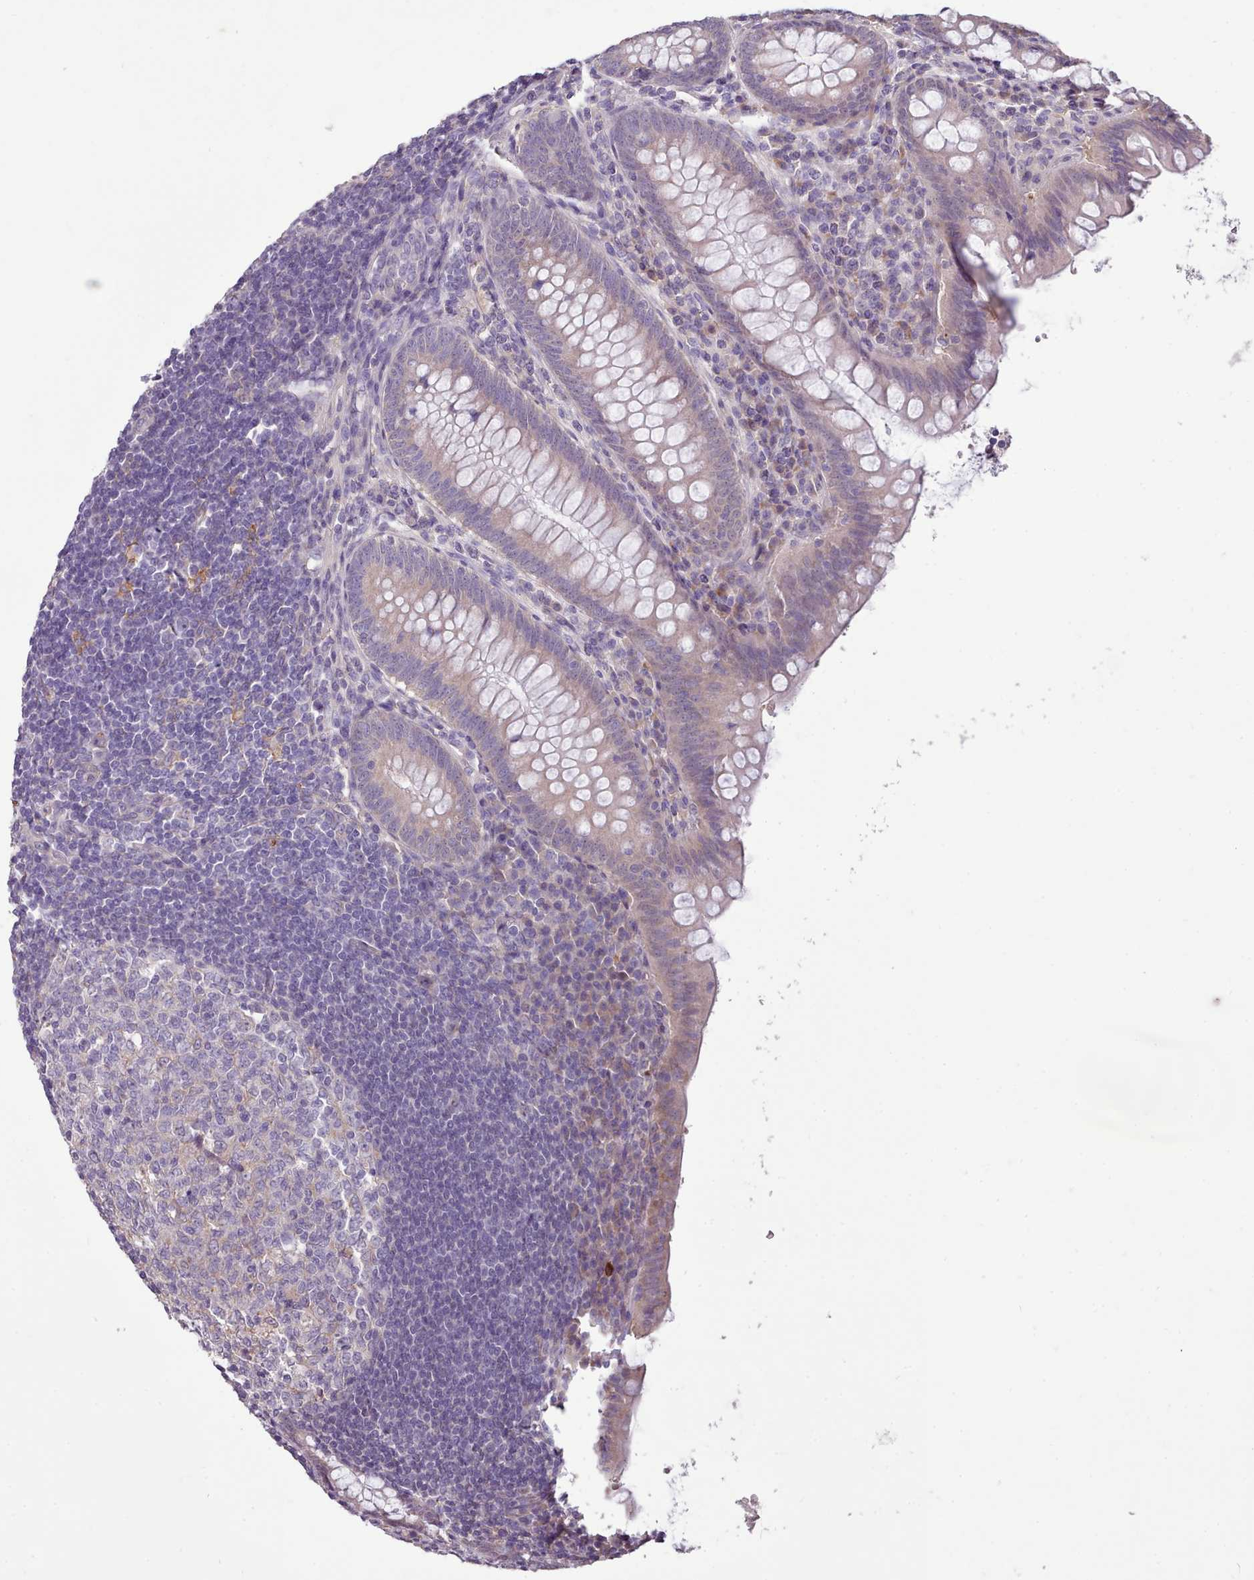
{"staining": {"intensity": "weak", "quantity": ">75%", "location": "cytoplasmic/membranous"}, "tissue": "appendix", "cell_type": "Glandular cells", "image_type": "normal", "snomed": [{"axis": "morphology", "description": "Normal tissue, NOS"}, {"axis": "topography", "description": "Appendix"}], "caption": "Immunohistochemical staining of benign appendix reveals >75% levels of weak cytoplasmic/membranous protein staining in about >75% of glandular cells. (DAB = brown stain, brightfield microscopy at high magnification).", "gene": "DPF1", "patient": {"sex": "female", "age": 33}}